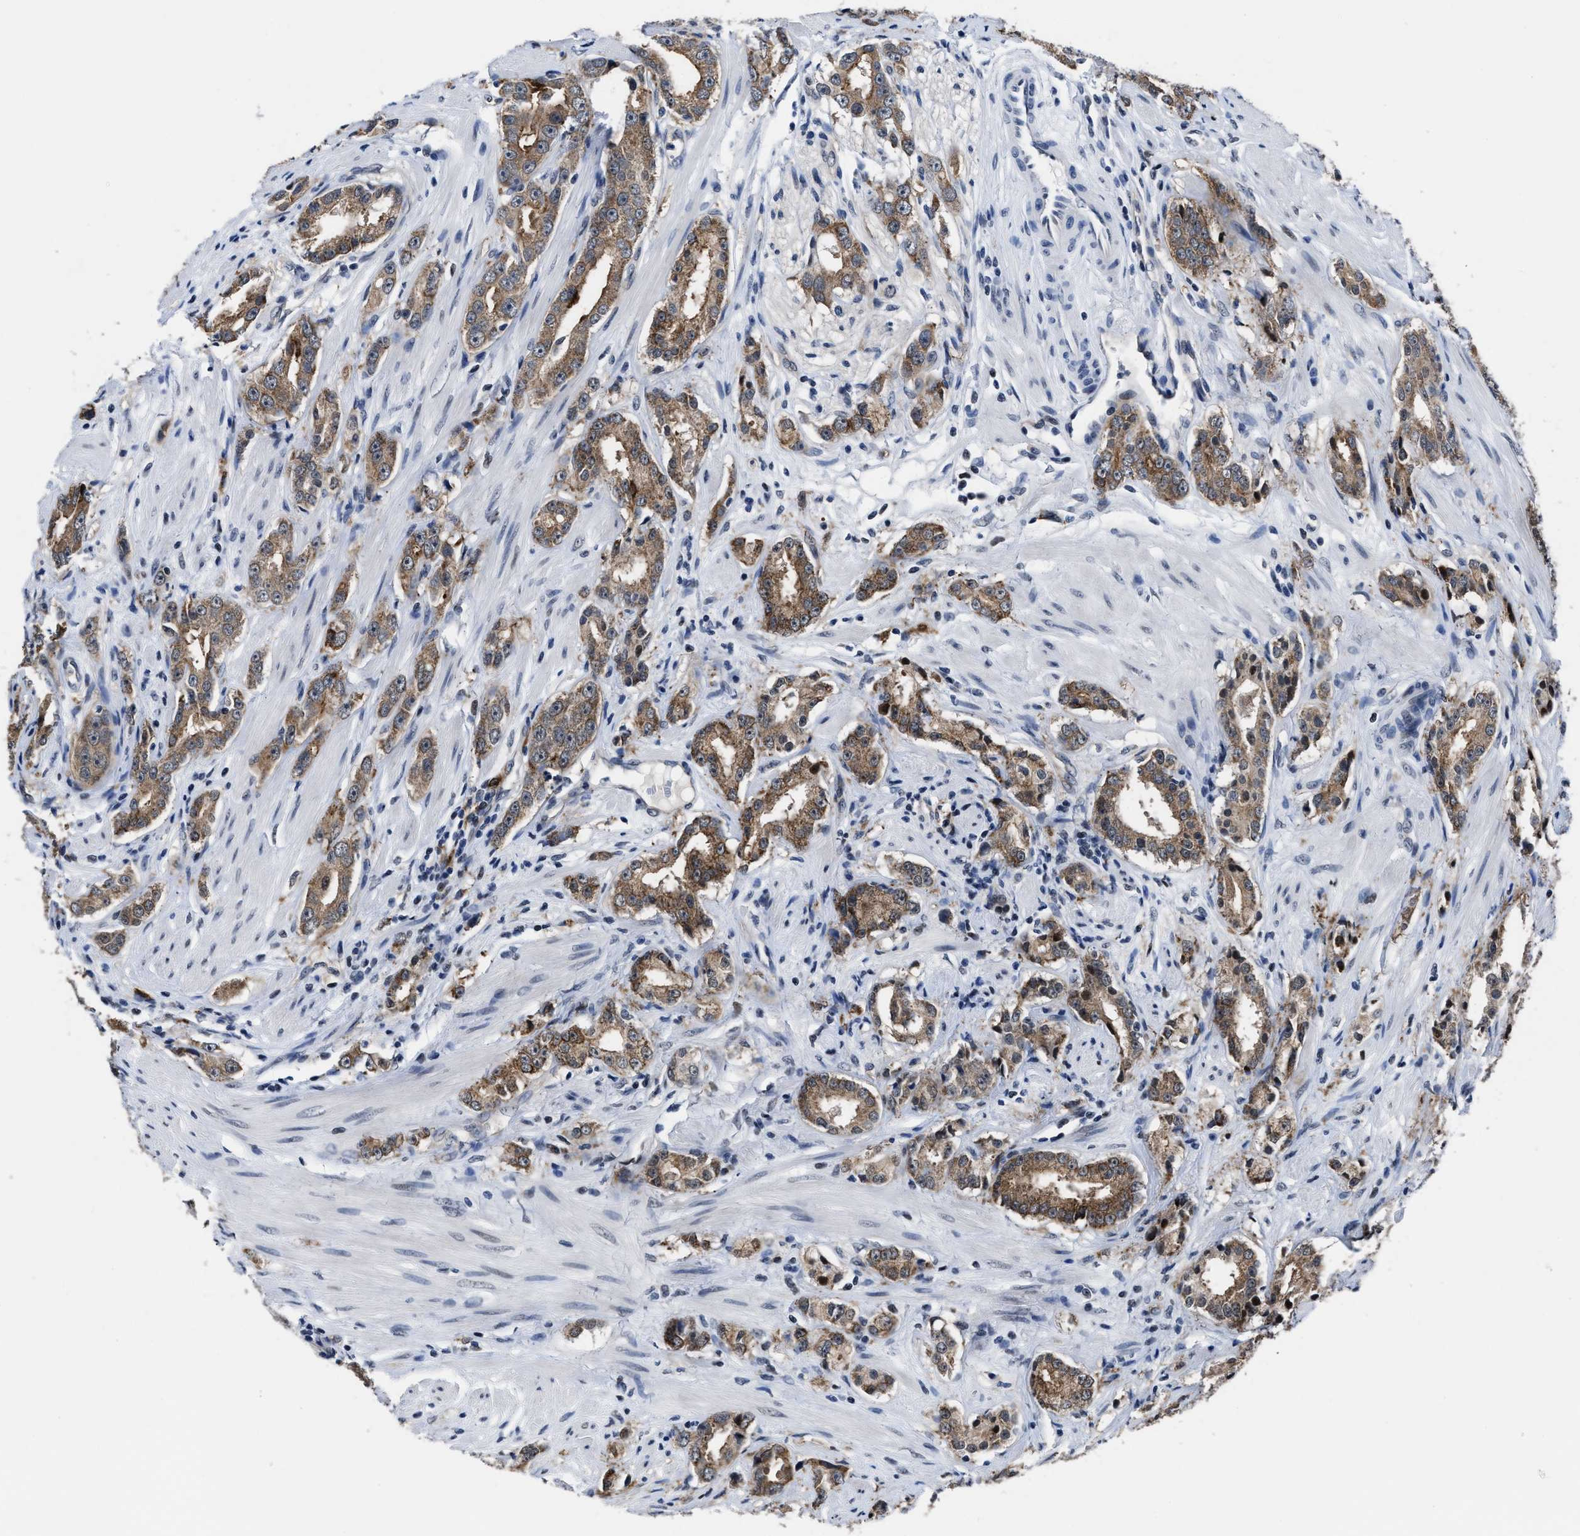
{"staining": {"intensity": "moderate", "quantity": ">75%", "location": "cytoplasmic/membranous"}, "tissue": "prostate cancer", "cell_type": "Tumor cells", "image_type": "cancer", "snomed": [{"axis": "morphology", "description": "Adenocarcinoma, Medium grade"}, {"axis": "topography", "description": "Prostate"}], "caption": "The image displays staining of prostate cancer, revealing moderate cytoplasmic/membranous protein staining (brown color) within tumor cells.", "gene": "MARCKSL1", "patient": {"sex": "male", "age": 53}}